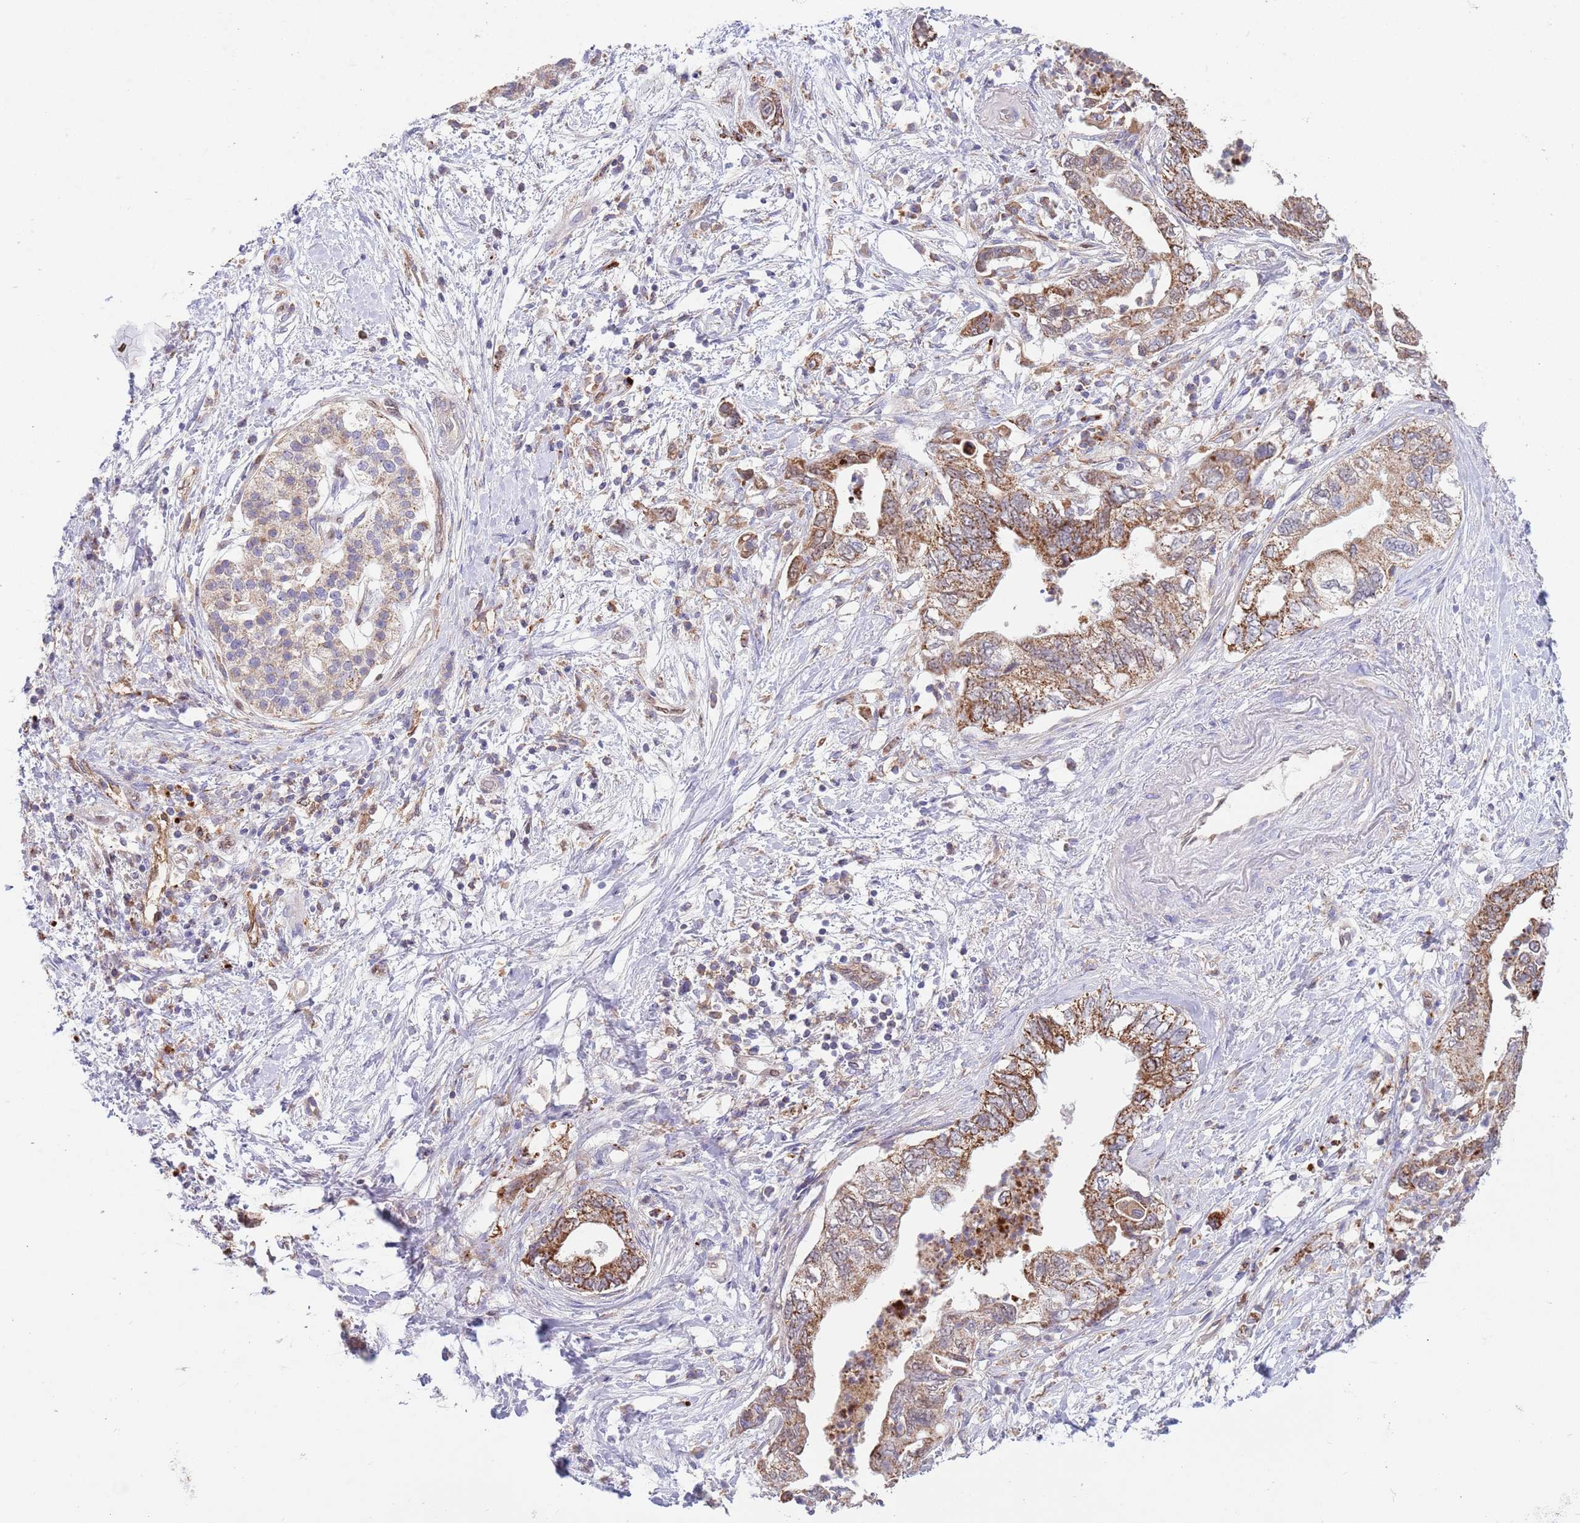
{"staining": {"intensity": "moderate", "quantity": ">75%", "location": "cytoplasmic/membranous"}, "tissue": "pancreatic cancer", "cell_type": "Tumor cells", "image_type": "cancer", "snomed": [{"axis": "morphology", "description": "Adenocarcinoma, NOS"}, {"axis": "topography", "description": "Pancreas"}], "caption": "This image shows IHC staining of human pancreatic adenocarcinoma, with medium moderate cytoplasmic/membranous expression in approximately >75% of tumor cells.", "gene": "DDT", "patient": {"sex": "female", "age": 73}}